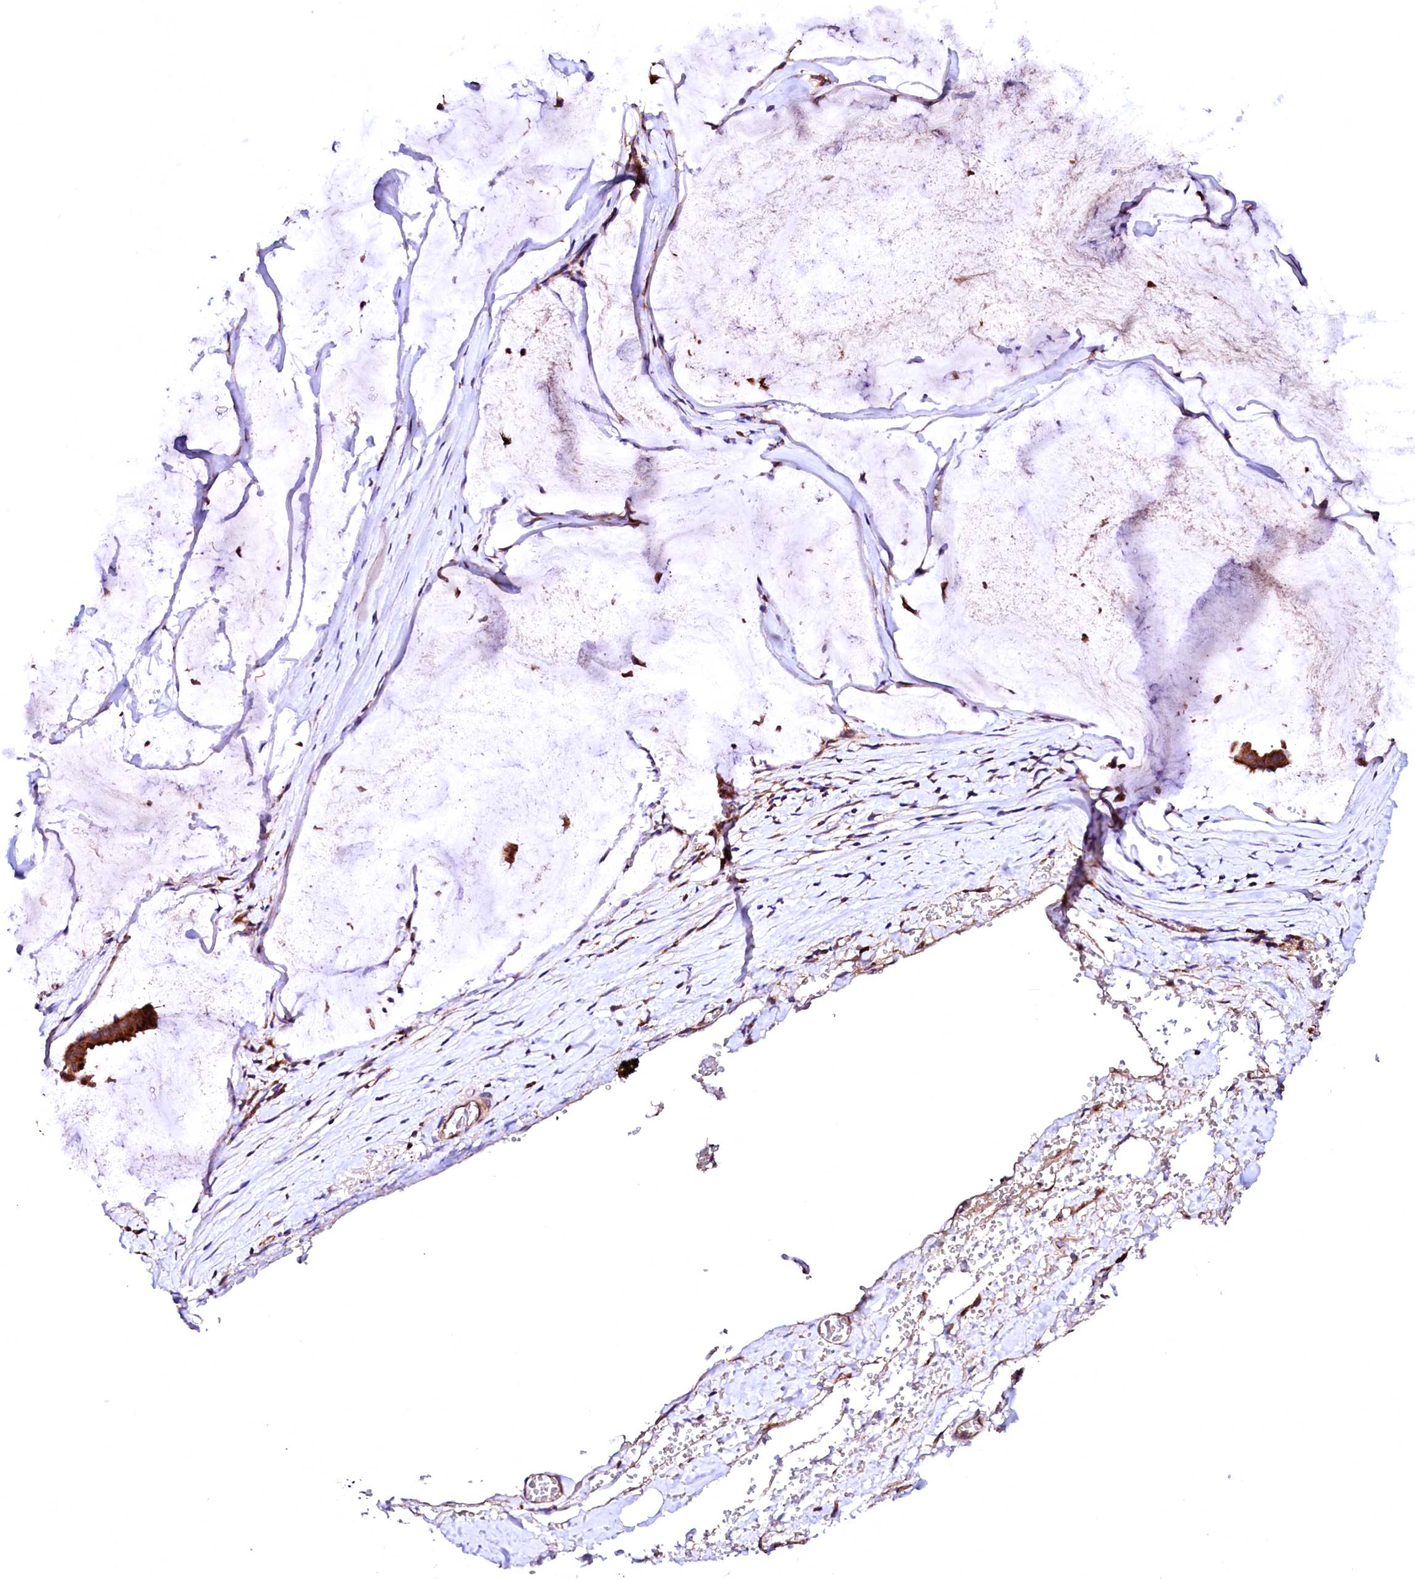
{"staining": {"intensity": "strong", "quantity": ">75%", "location": "cytoplasmic/membranous"}, "tissue": "ovarian cancer", "cell_type": "Tumor cells", "image_type": "cancer", "snomed": [{"axis": "morphology", "description": "Cystadenocarcinoma, mucinous, NOS"}, {"axis": "topography", "description": "Ovary"}], "caption": "An immunohistochemistry photomicrograph of tumor tissue is shown. Protein staining in brown highlights strong cytoplasmic/membranous positivity in ovarian cancer (mucinous cystadenocarcinoma) within tumor cells. (DAB IHC with brightfield microscopy, high magnification).", "gene": "ST3GAL1", "patient": {"sex": "female", "age": 73}}